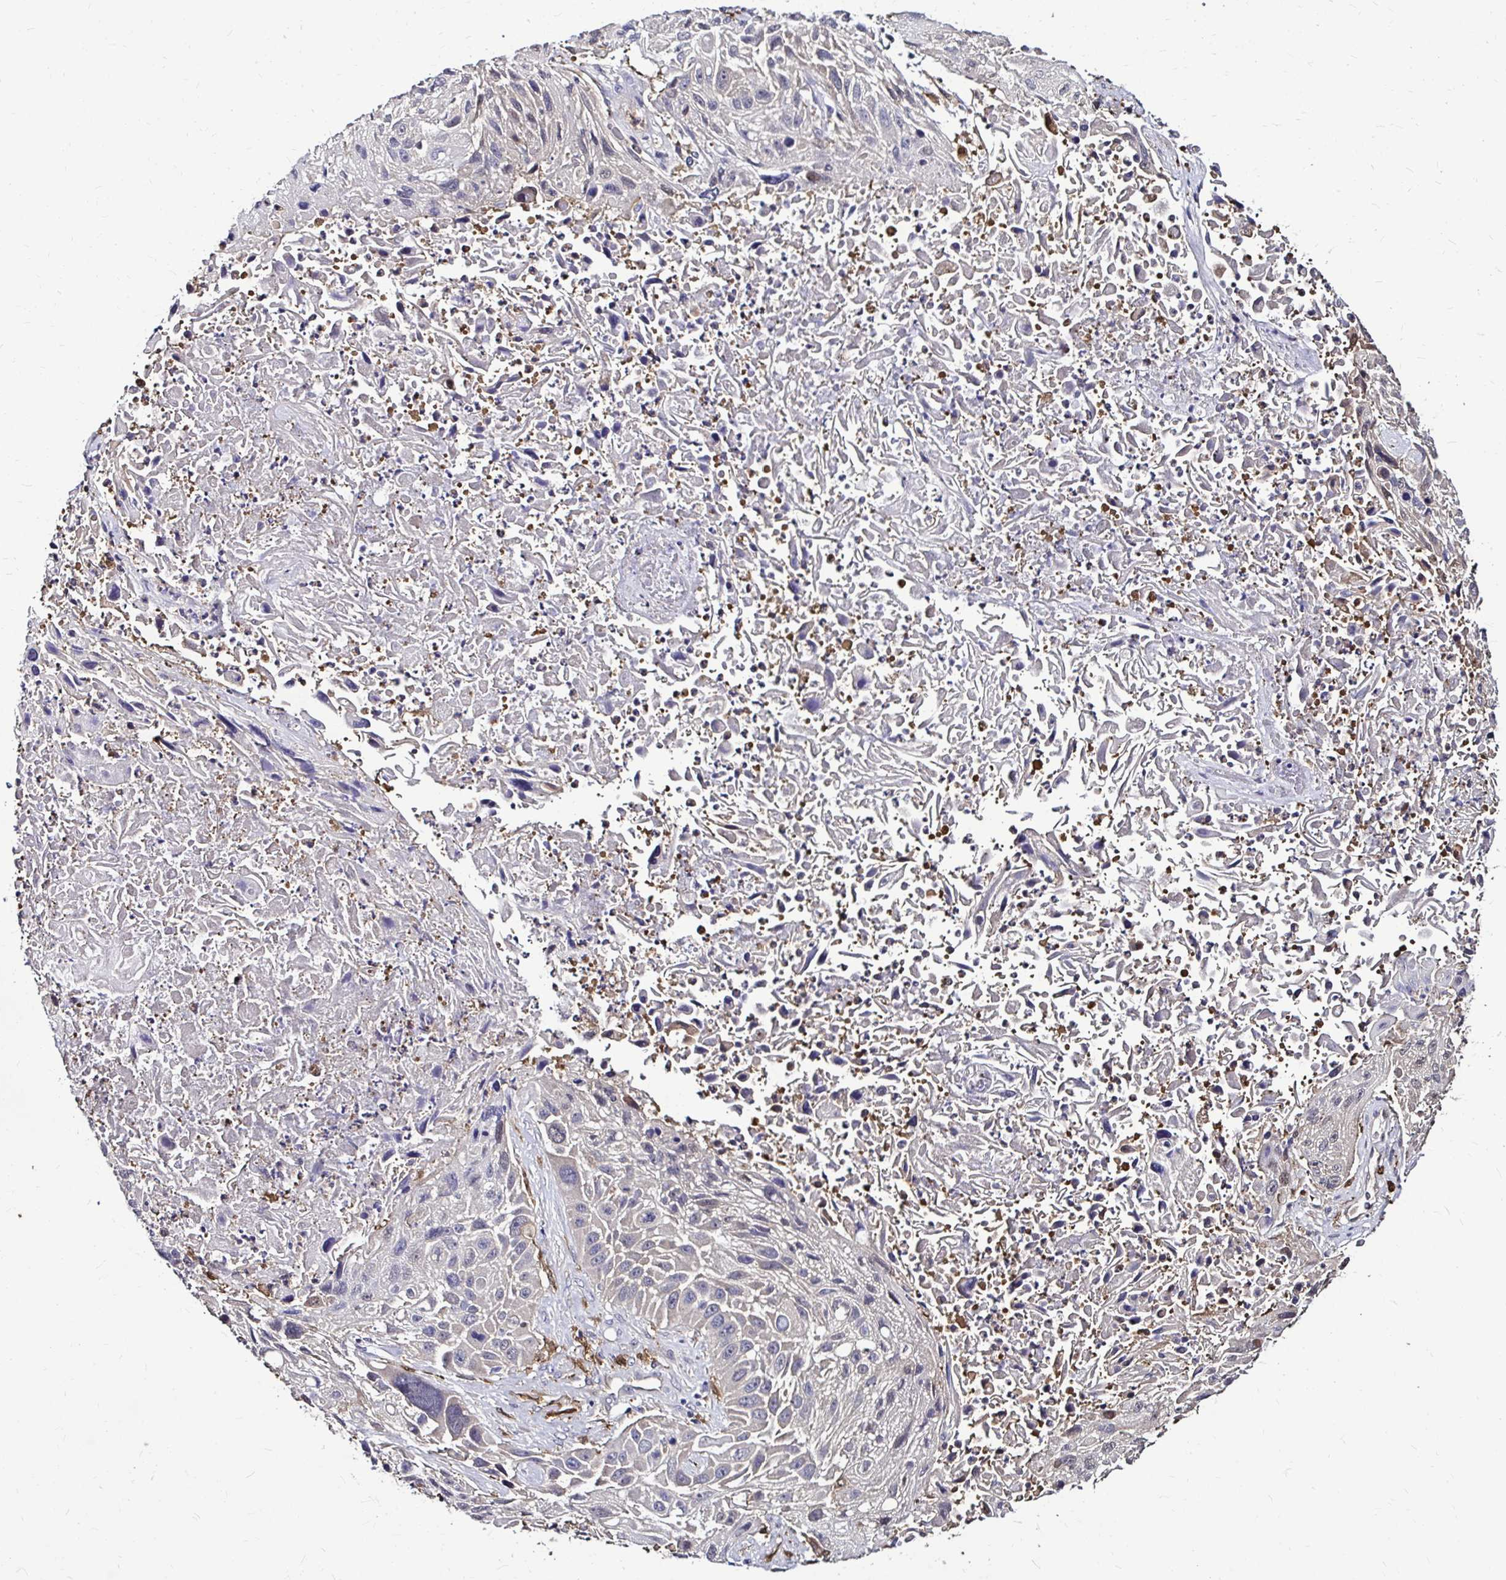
{"staining": {"intensity": "negative", "quantity": "none", "location": "none"}, "tissue": "lung cancer", "cell_type": "Tumor cells", "image_type": "cancer", "snomed": [{"axis": "morphology", "description": "Normal morphology"}, {"axis": "morphology", "description": "Squamous cell carcinoma, NOS"}, {"axis": "topography", "description": "Lymph node"}, {"axis": "topography", "description": "Lung"}], "caption": "An IHC photomicrograph of lung cancer is shown. There is no staining in tumor cells of lung cancer.", "gene": "IDH1", "patient": {"sex": "male", "age": 67}}